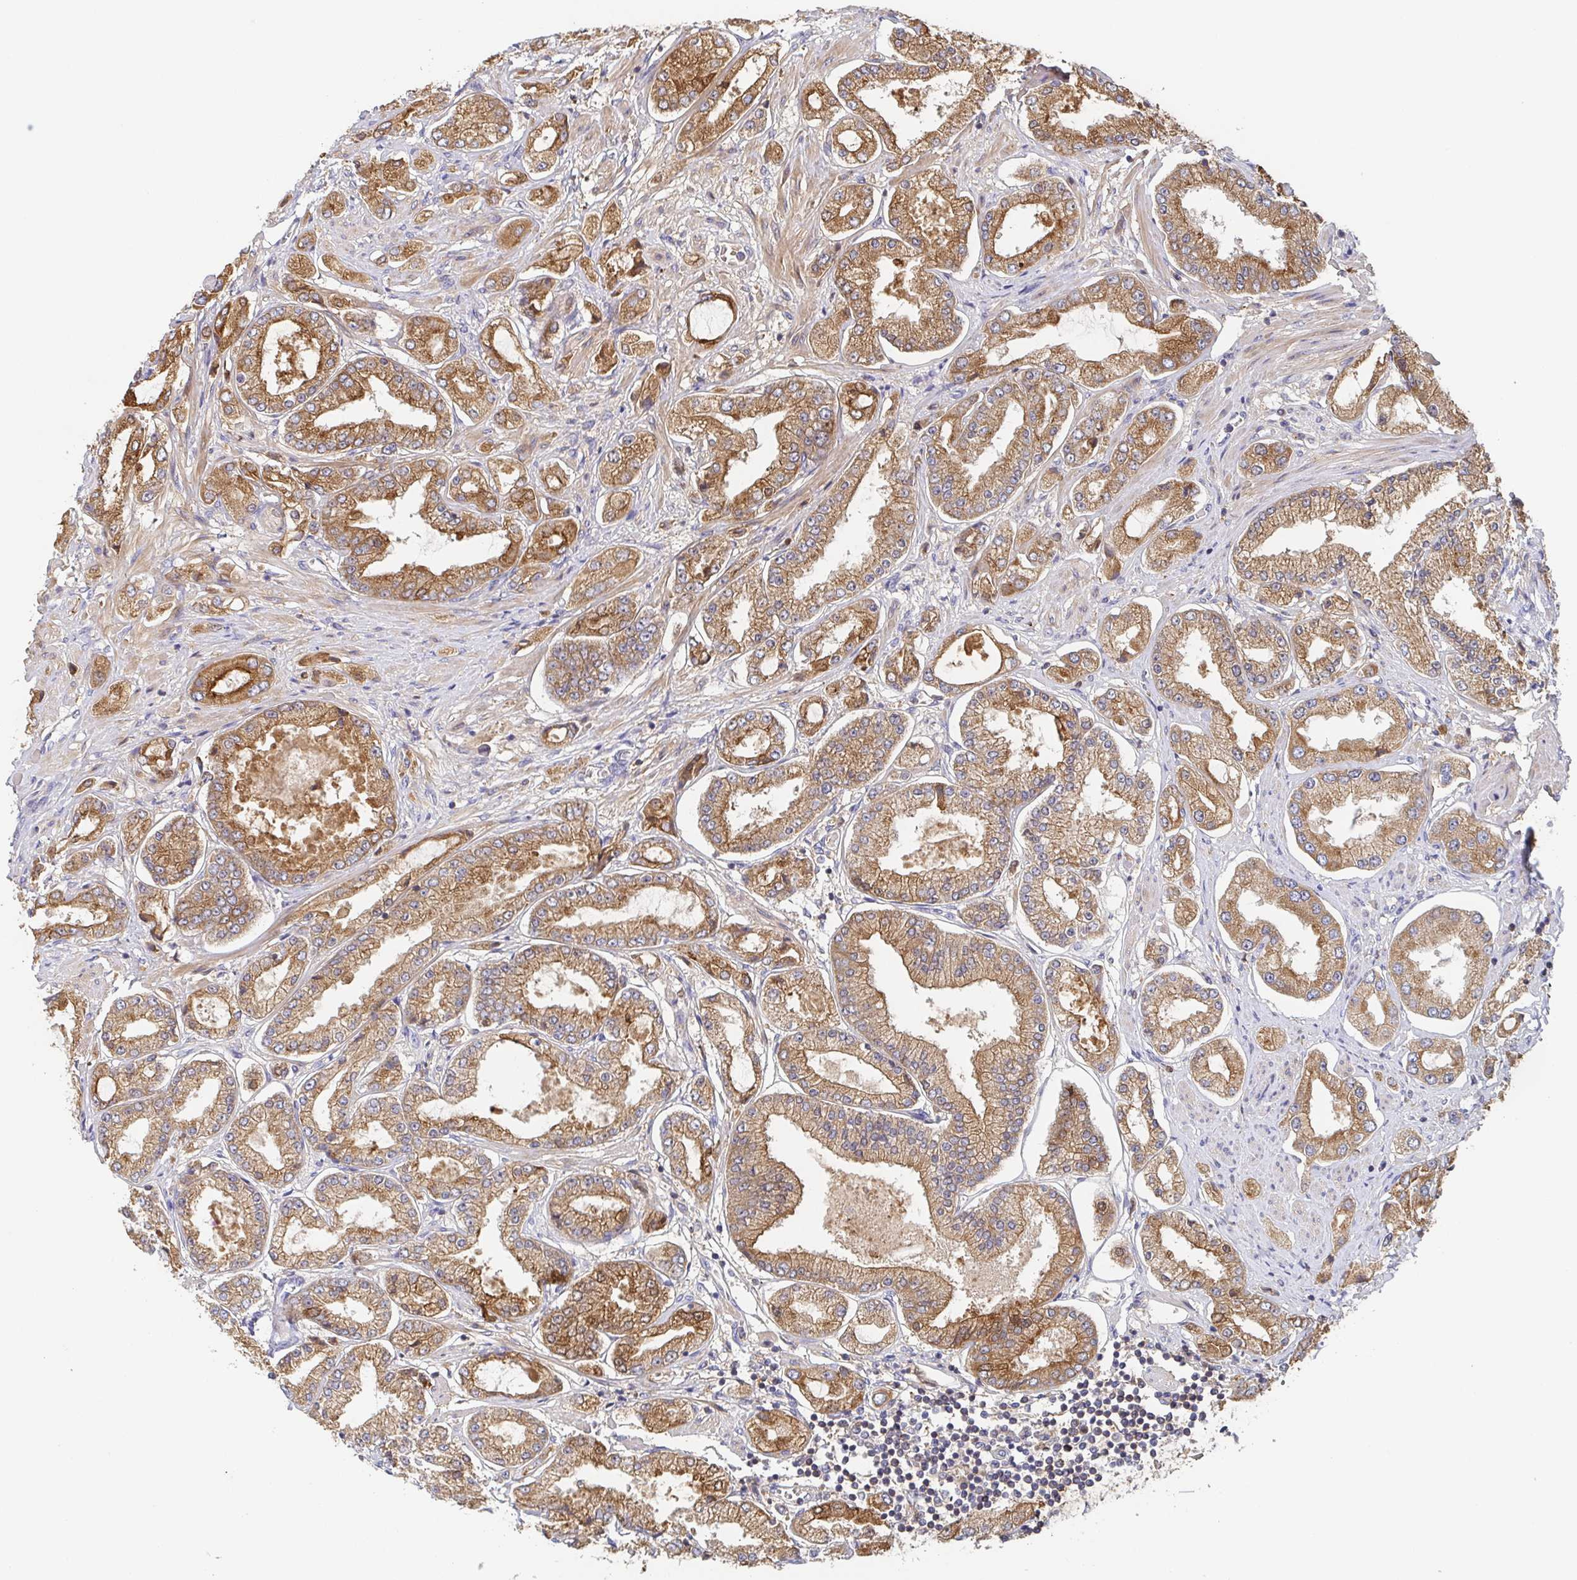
{"staining": {"intensity": "moderate", "quantity": ">75%", "location": "cytoplasmic/membranous"}, "tissue": "prostate cancer", "cell_type": "Tumor cells", "image_type": "cancer", "snomed": [{"axis": "morphology", "description": "Adenocarcinoma, High grade"}, {"axis": "topography", "description": "Prostate"}], "caption": "DAB (3,3'-diaminobenzidine) immunohistochemical staining of high-grade adenocarcinoma (prostate) displays moderate cytoplasmic/membranous protein staining in approximately >75% of tumor cells.", "gene": "TUFT1", "patient": {"sex": "male", "age": 69}}